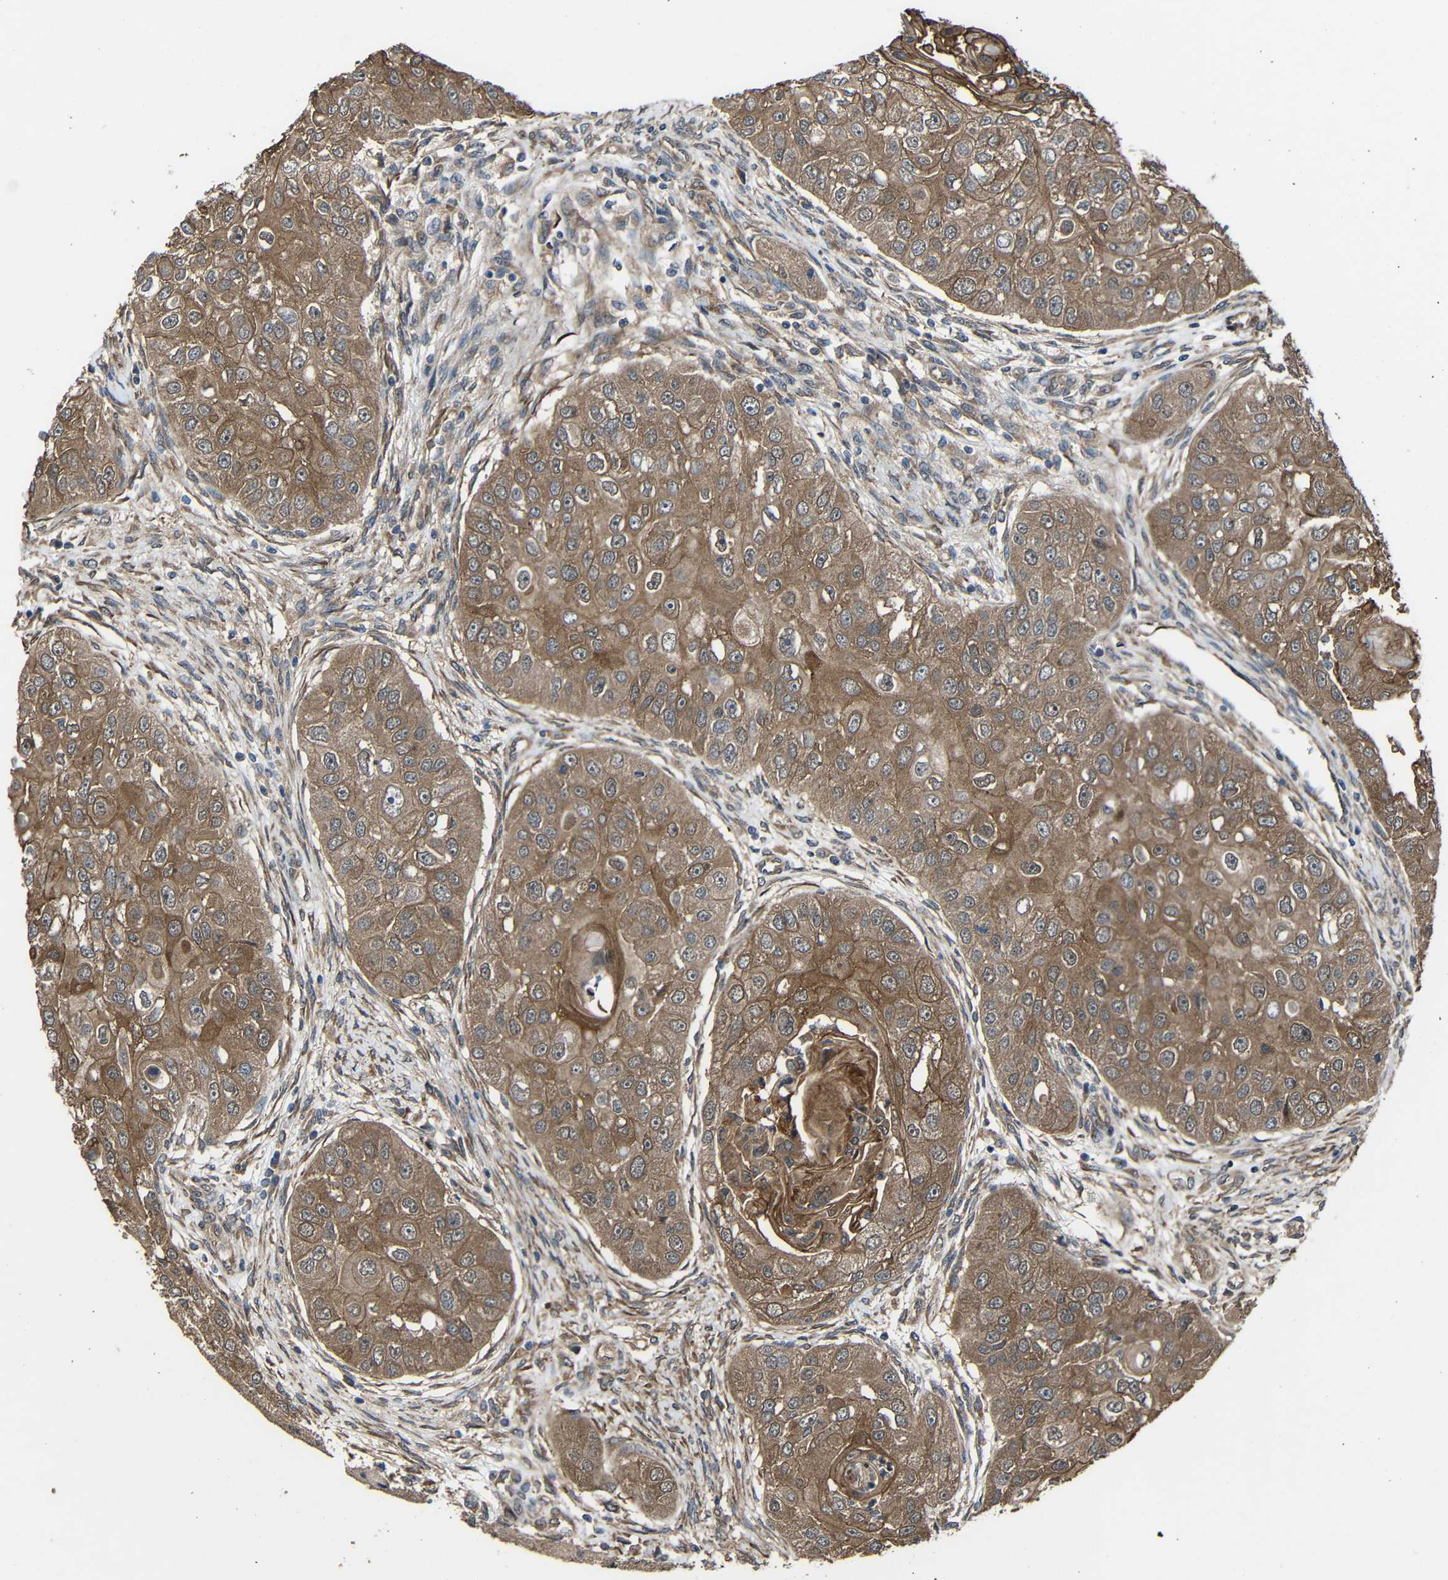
{"staining": {"intensity": "moderate", "quantity": ">75%", "location": "cytoplasmic/membranous"}, "tissue": "head and neck cancer", "cell_type": "Tumor cells", "image_type": "cancer", "snomed": [{"axis": "morphology", "description": "Normal tissue, NOS"}, {"axis": "morphology", "description": "Squamous cell carcinoma, NOS"}, {"axis": "topography", "description": "Skeletal muscle"}, {"axis": "topography", "description": "Head-Neck"}], "caption": "Head and neck cancer stained with immunohistochemistry (IHC) reveals moderate cytoplasmic/membranous expression in approximately >75% of tumor cells.", "gene": "CHST9", "patient": {"sex": "male", "age": 51}}